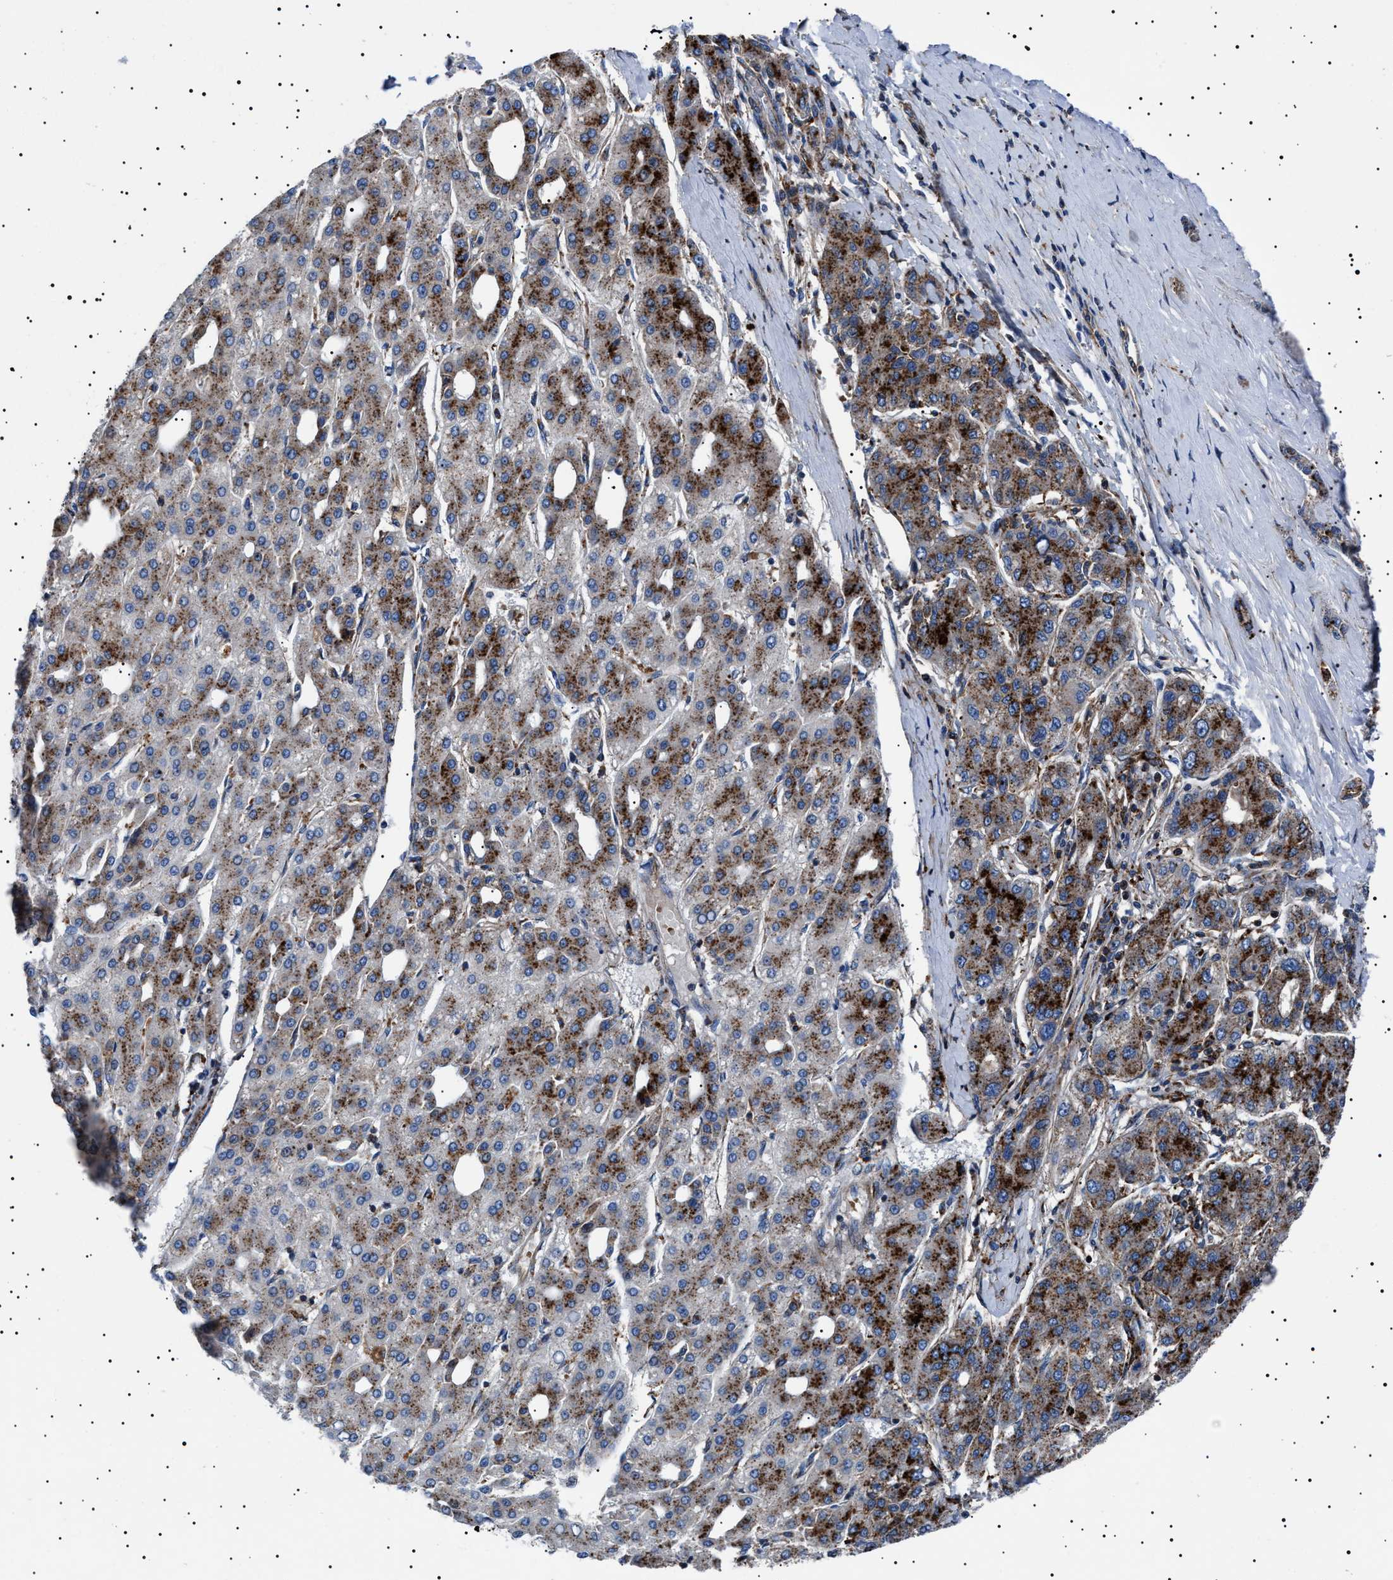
{"staining": {"intensity": "strong", "quantity": ">75%", "location": "cytoplasmic/membranous"}, "tissue": "liver cancer", "cell_type": "Tumor cells", "image_type": "cancer", "snomed": [{"axis": "morphology", "description": "Carcinoma, Hepatocellular, NOS"}, {"axis": "topography", "description": "Liver"}], "caption": "Immunohistochemistry (IHC) staining of liver cancer (hepatocellular carcinoma), which shows high levels of strong cytoplasmic/membranous expression in approximately >75% of tumor cells indicating strong cytoplasmic/membranous protein positivity. The staining was performed using DAB (3,3'-diaminobenzidine) (brown) for protein detection and nuclei were counterstained in hematoxylin (blue).", "gene": "NEU1", "patient": {"sex": "male", "age": 65}}